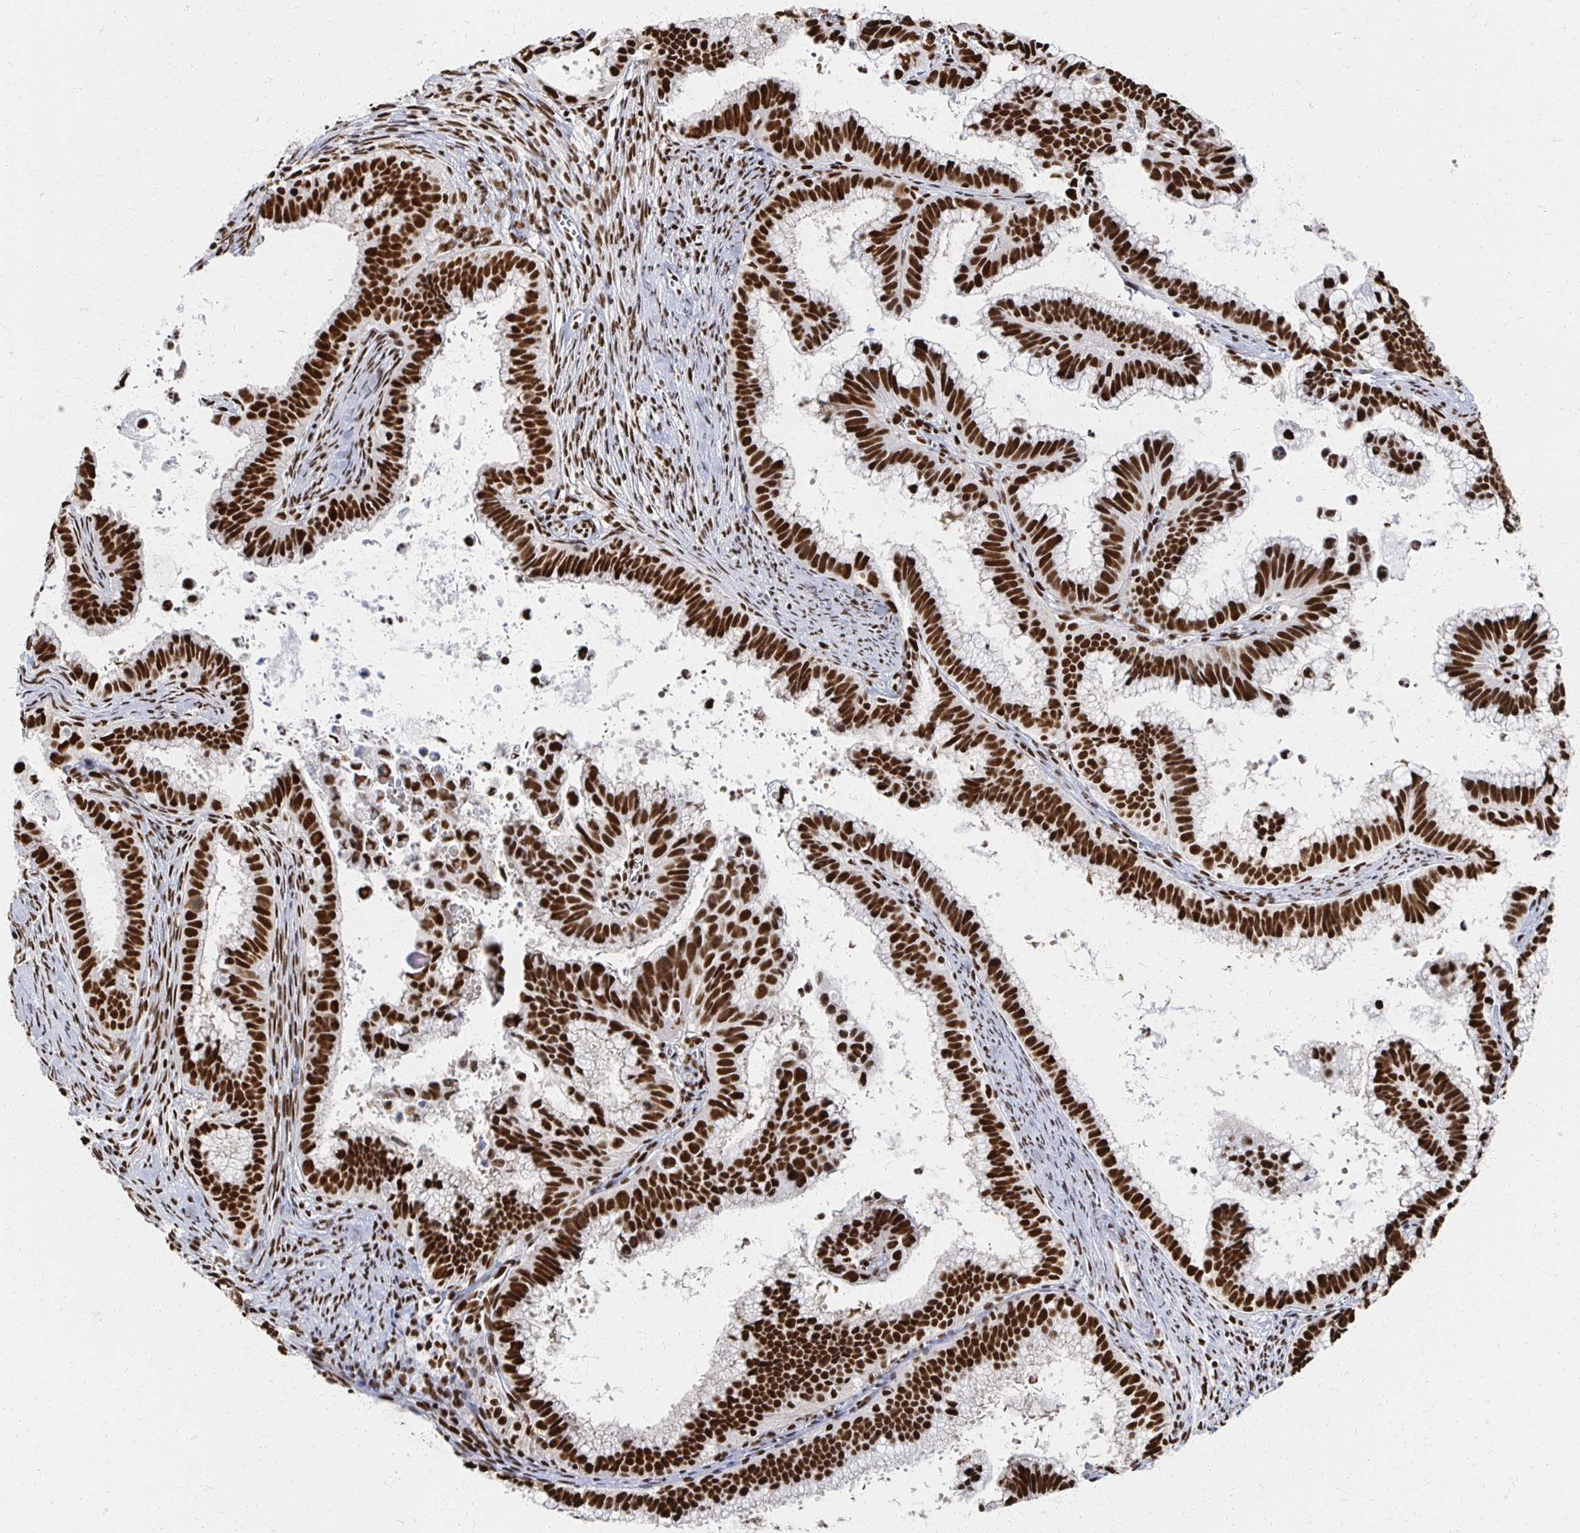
{"staining": {"intensity": "strong", "quantity": ">75%", "location": "nuclear"}, "tissue": "cervical cancer", "cell_type": "Tumor cells", "image_type": "cancer", "snomed": [{"axis": "morphology", "description": "Adenocarcinoma, NOS"}, {"axis": "topography", "description": "Cervix"}], "caption": "This histopathology image reveals adenocarcinoma (cervical) stained with immunohistochemistry (IHC) to label a protein in brown. The nuclear of tumor cells show strong positivity for the protein. Nuclei are counter-stained blue.", "gene": "RBBP7", "patient": {"sex": "female", "age": 61}}